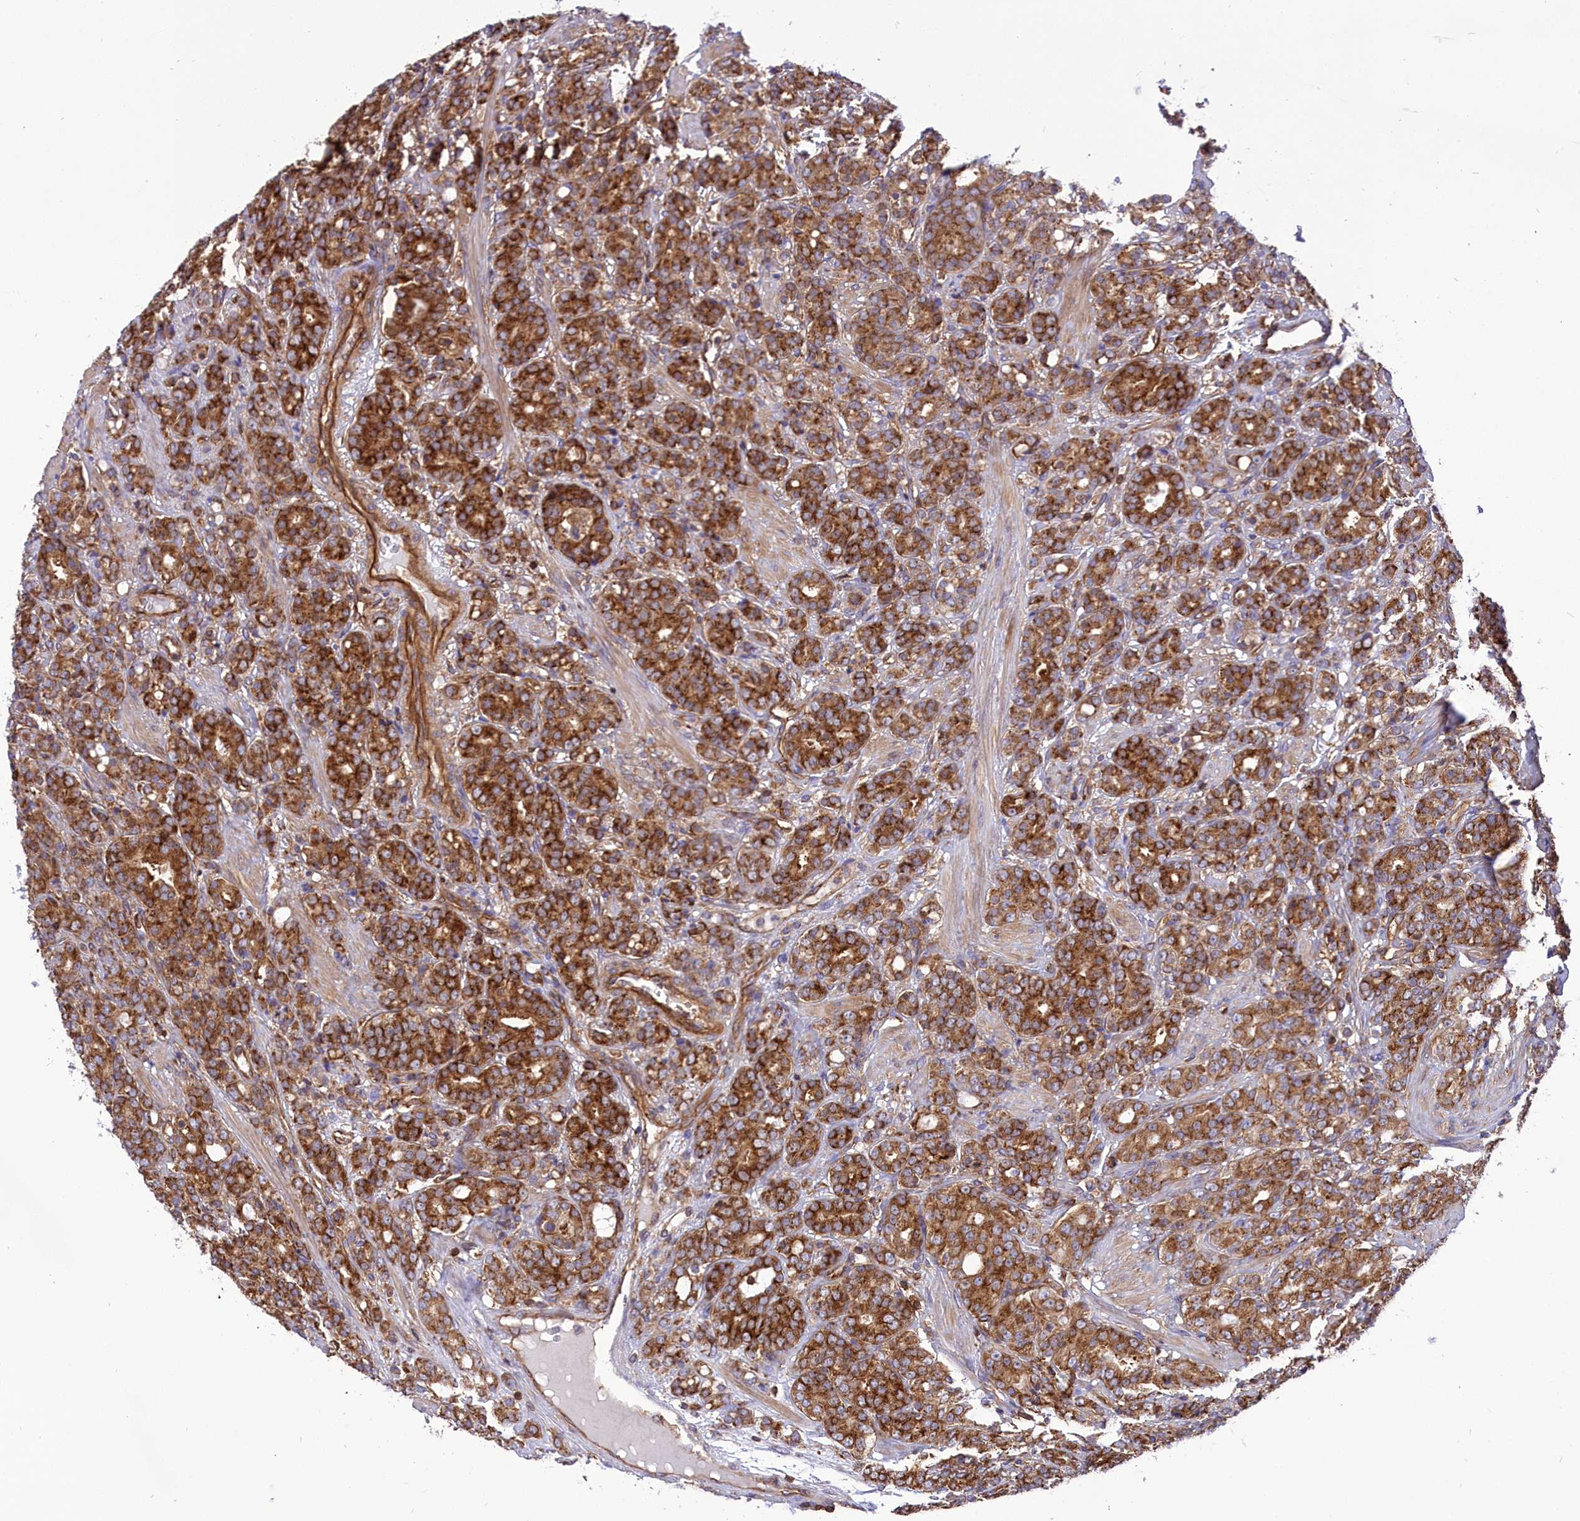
{"staining": {"intensity": "strong", "quantity": ">75%", "location": "cytoplasmic/membranous"}, "tissue": "prostate cancer", "cell_type": "Tumor cells", "image_type": "cancer", "snomed": [{"axis": "morphology", "description": "Adenocarcinoma, High grade"}, {"axis": "topography", "description": "Prostate"}], "caption": "Immunohistochemistry (IHC) micrograph of neoplastic tissue: prostate adenocarcinoma (high-grade) stained using immunohistochemistry demonstrates high levels of strong protein expression localized specifically in the cytoplasmic/membranous of tumor cells, appearing as a cytoplasmic/membranous brown color.", "gene": "SEPTIN9", "patient": {"sex": "male", "age": 62}}